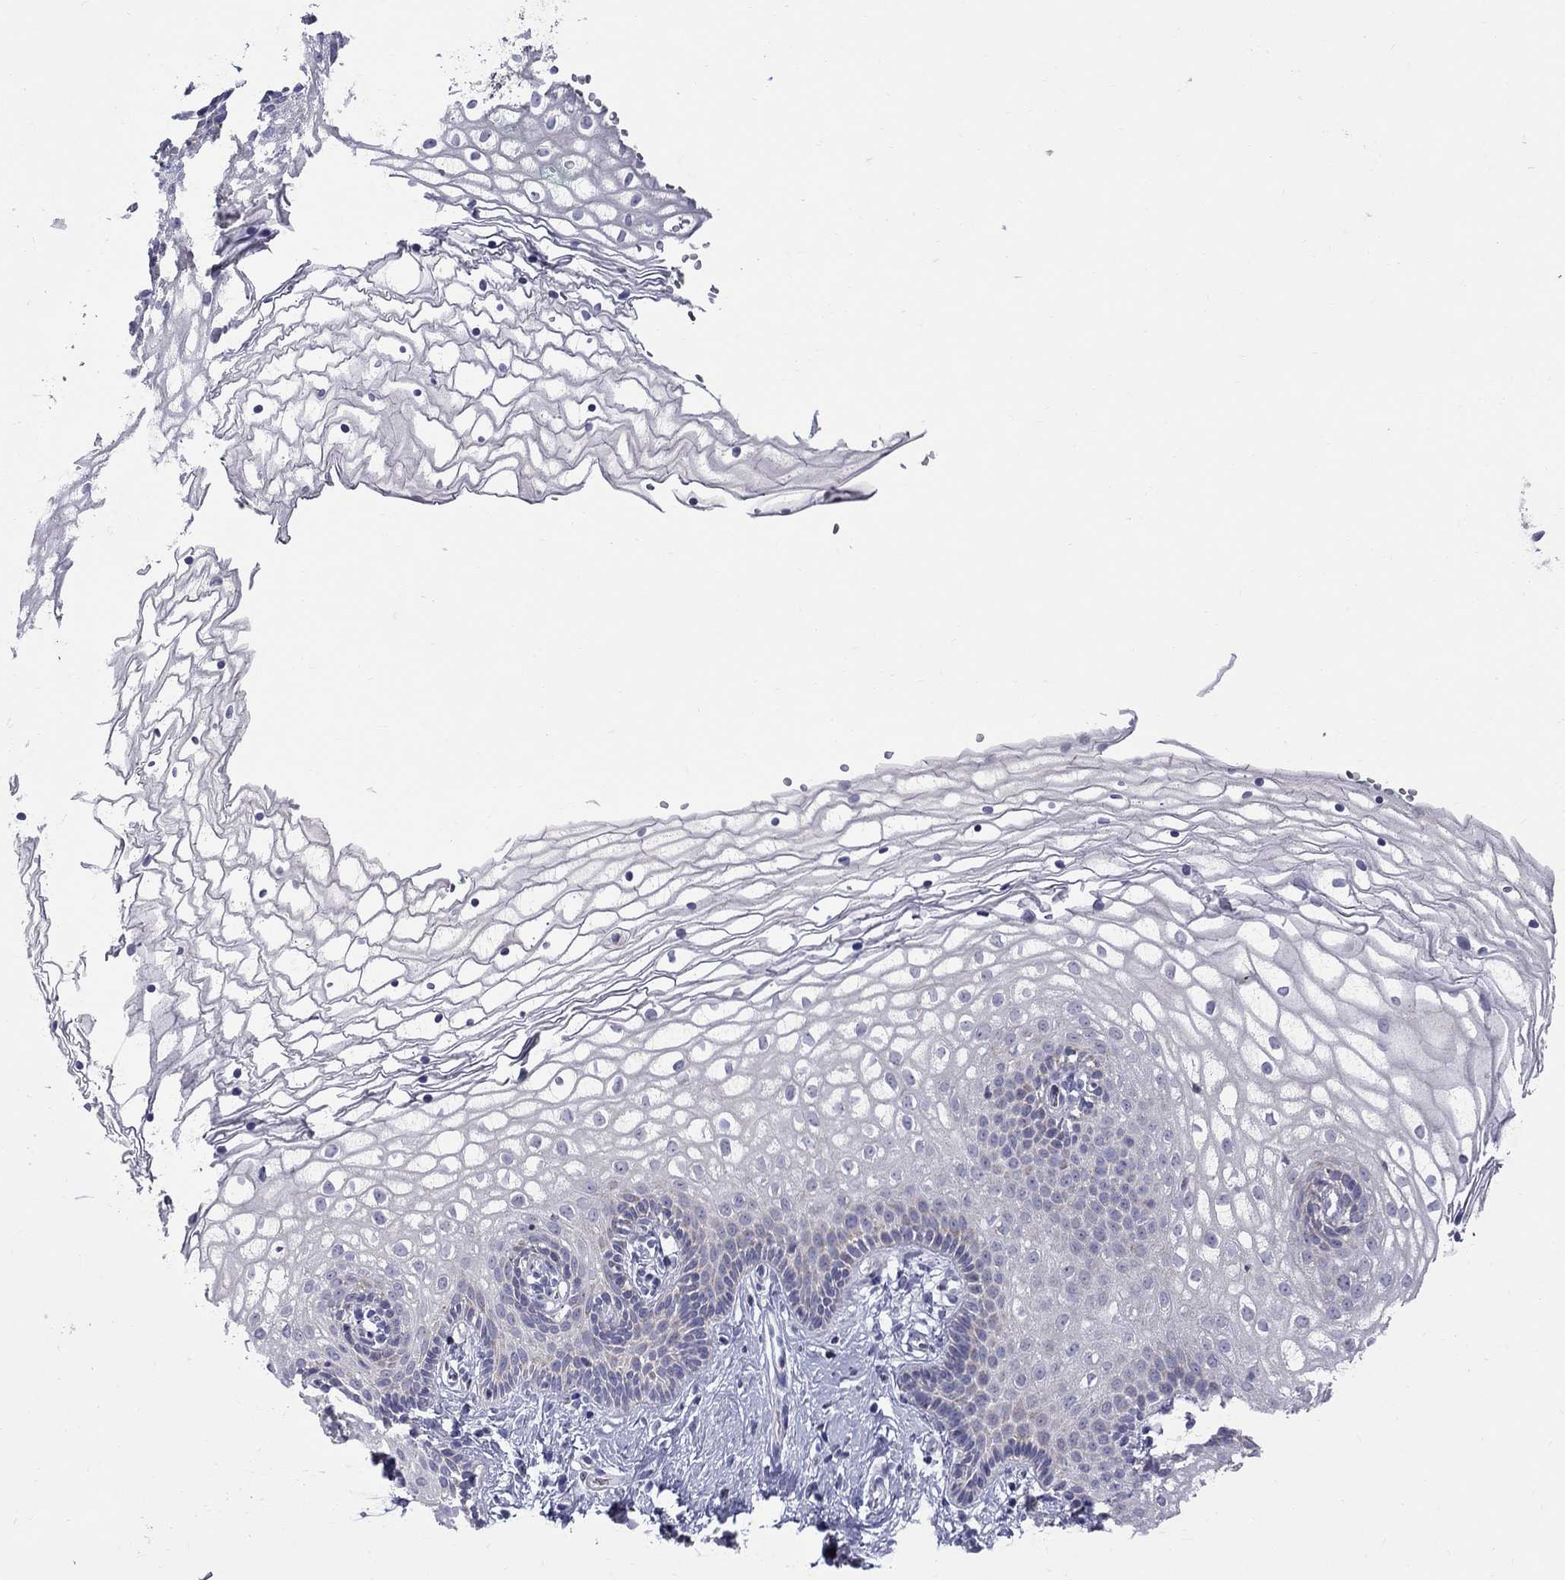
{"staining": {"intensity": "negative", "quantity": "none", "location": "none"}, "tissue": "vagina", "cell_type": "Squamous epithelial cells", "image_type": "normal", "snomed": [{"axis": "morphology", "description": "Normal tissue, NOS"}, {"axis": "topography", "description": "Vagina"}], "caption": "This image is of benign vagina stained with immunohistochemistry (IHC) to label a protein in brown with the nuclei are counter-stained blue. There is no positivity in squamous epithelial cells. (DAB (3,3'-diaminobenzidine) immunohistochemistry (IHC) with hematoxylin counter stain).", "gene": "HMX2", "patient": {"sex": "female", "age": 36}}